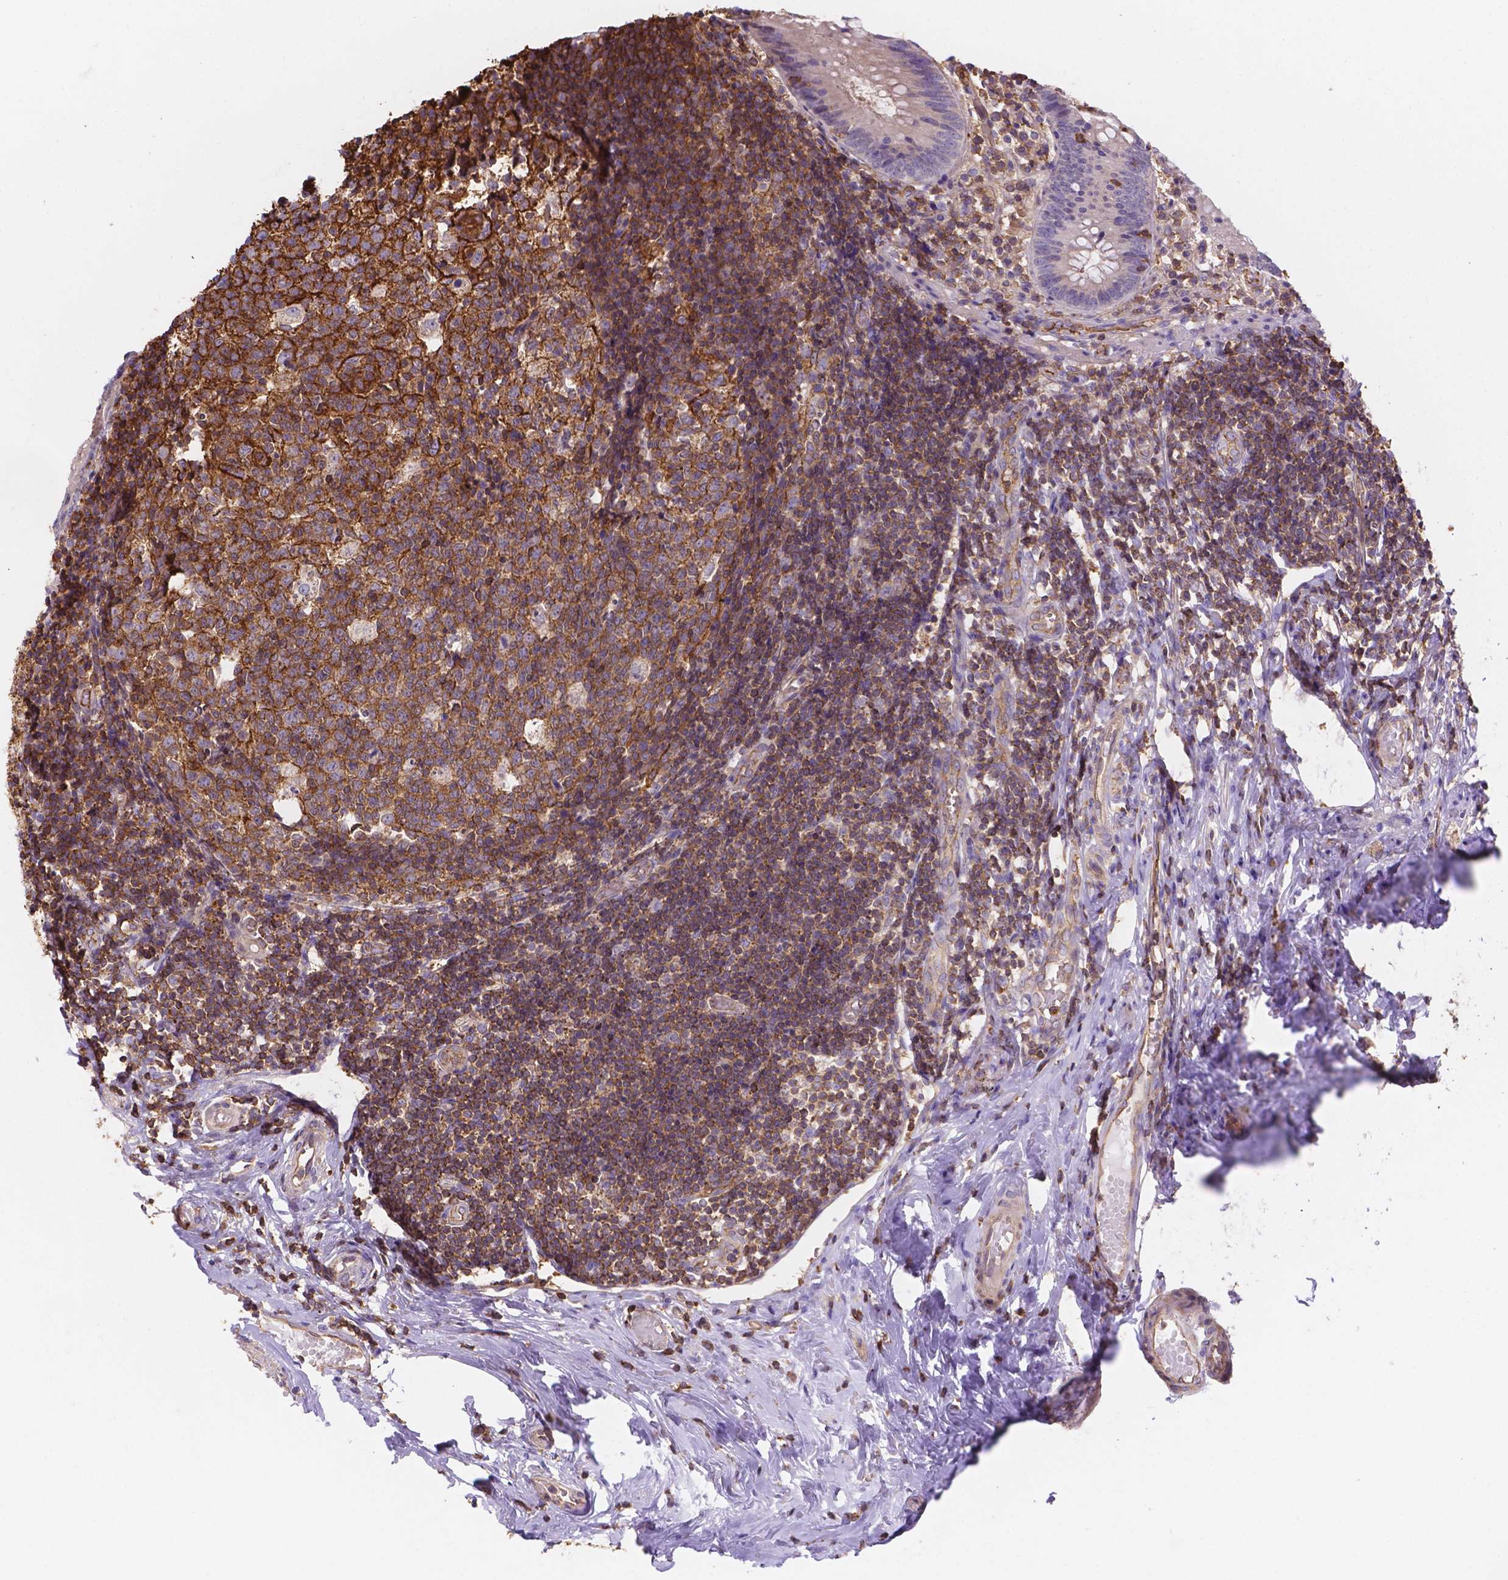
{"staining": {"intensity": "negative", "quantity": "none", "location": "none"}, "tissue": "appendix", "cell_type": "Glandular cells", "image_type": "normal", "snomed": [{"axis": "morphology", "description": "Normal tissue, NOS"}, {"axis": "topography", "description": "Appendix"}], "caption": "Immunohistochemistry (IHC) of benign human appendix shows no positivity in glandular cells. (Stains: DAB (3,3'-diaminobenzidine) IHC with hematoxylin counter stain, Microscopy: brightfield microscopy at high magnification).", "gene": "DMWD", "patient": {"sex": "female", "age": 32}}